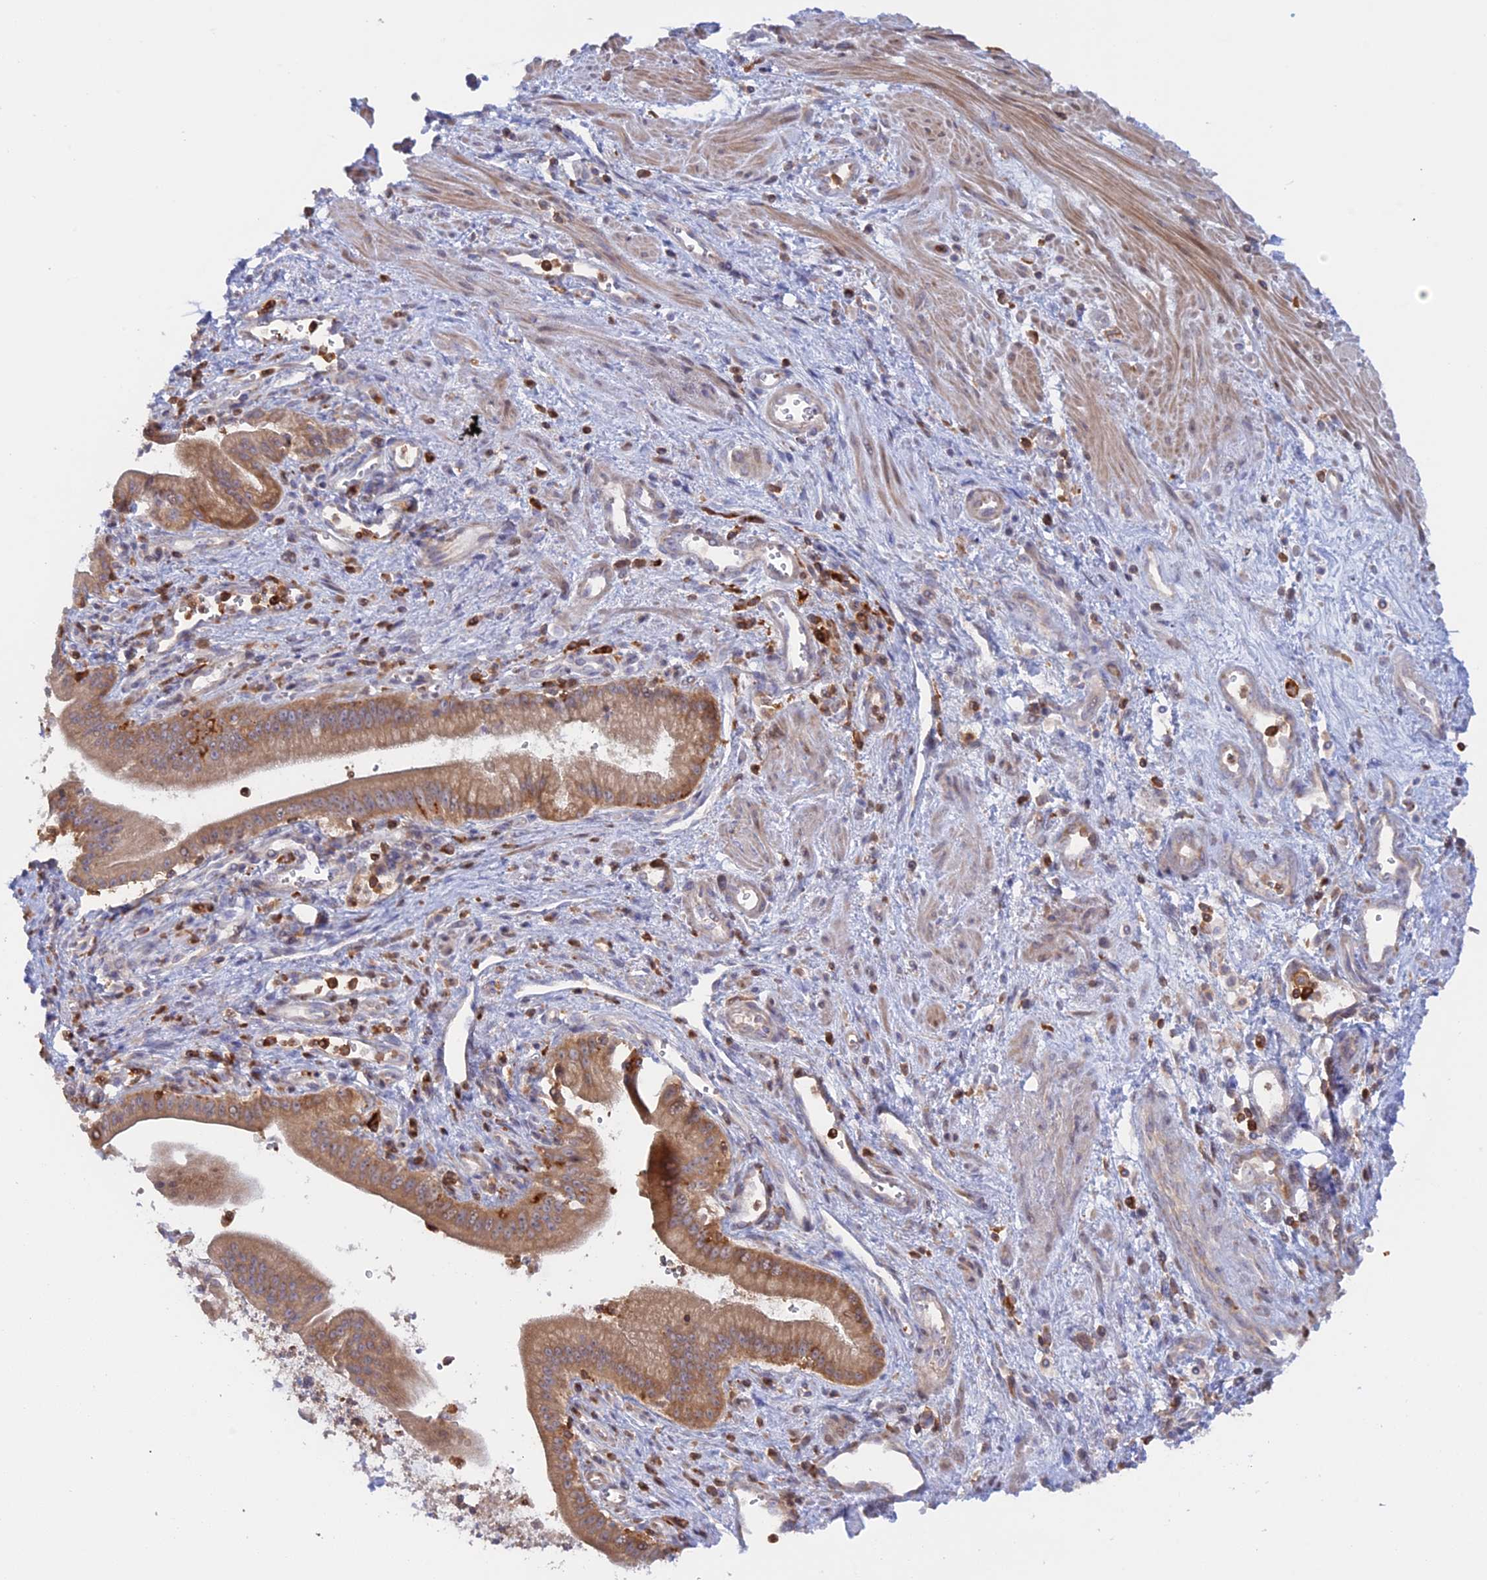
{"staining": {"intensity": "moderate", "quantity": ">75%", "location": "cytoplasmic/membranous"}, "tissue": "pancreatic cancer", "cell_type": "Tumor cells", "image_type": "cancer", "snomed": [{"axis": "morphology", "description": "Adenocarcinoma, NOS"}, {"axis": "topography", "description": "Pancreas"}], "caption": "DAB (3,3'-diaminobenzidine) immunohistochemical staining of pancreatic cancer demonstrates moderate cytoplasmic/membranous protein positivity in approximately >75% of tumor cells.", "gene": "GMIP", "patient": {"sex": "male", "age": 78}}